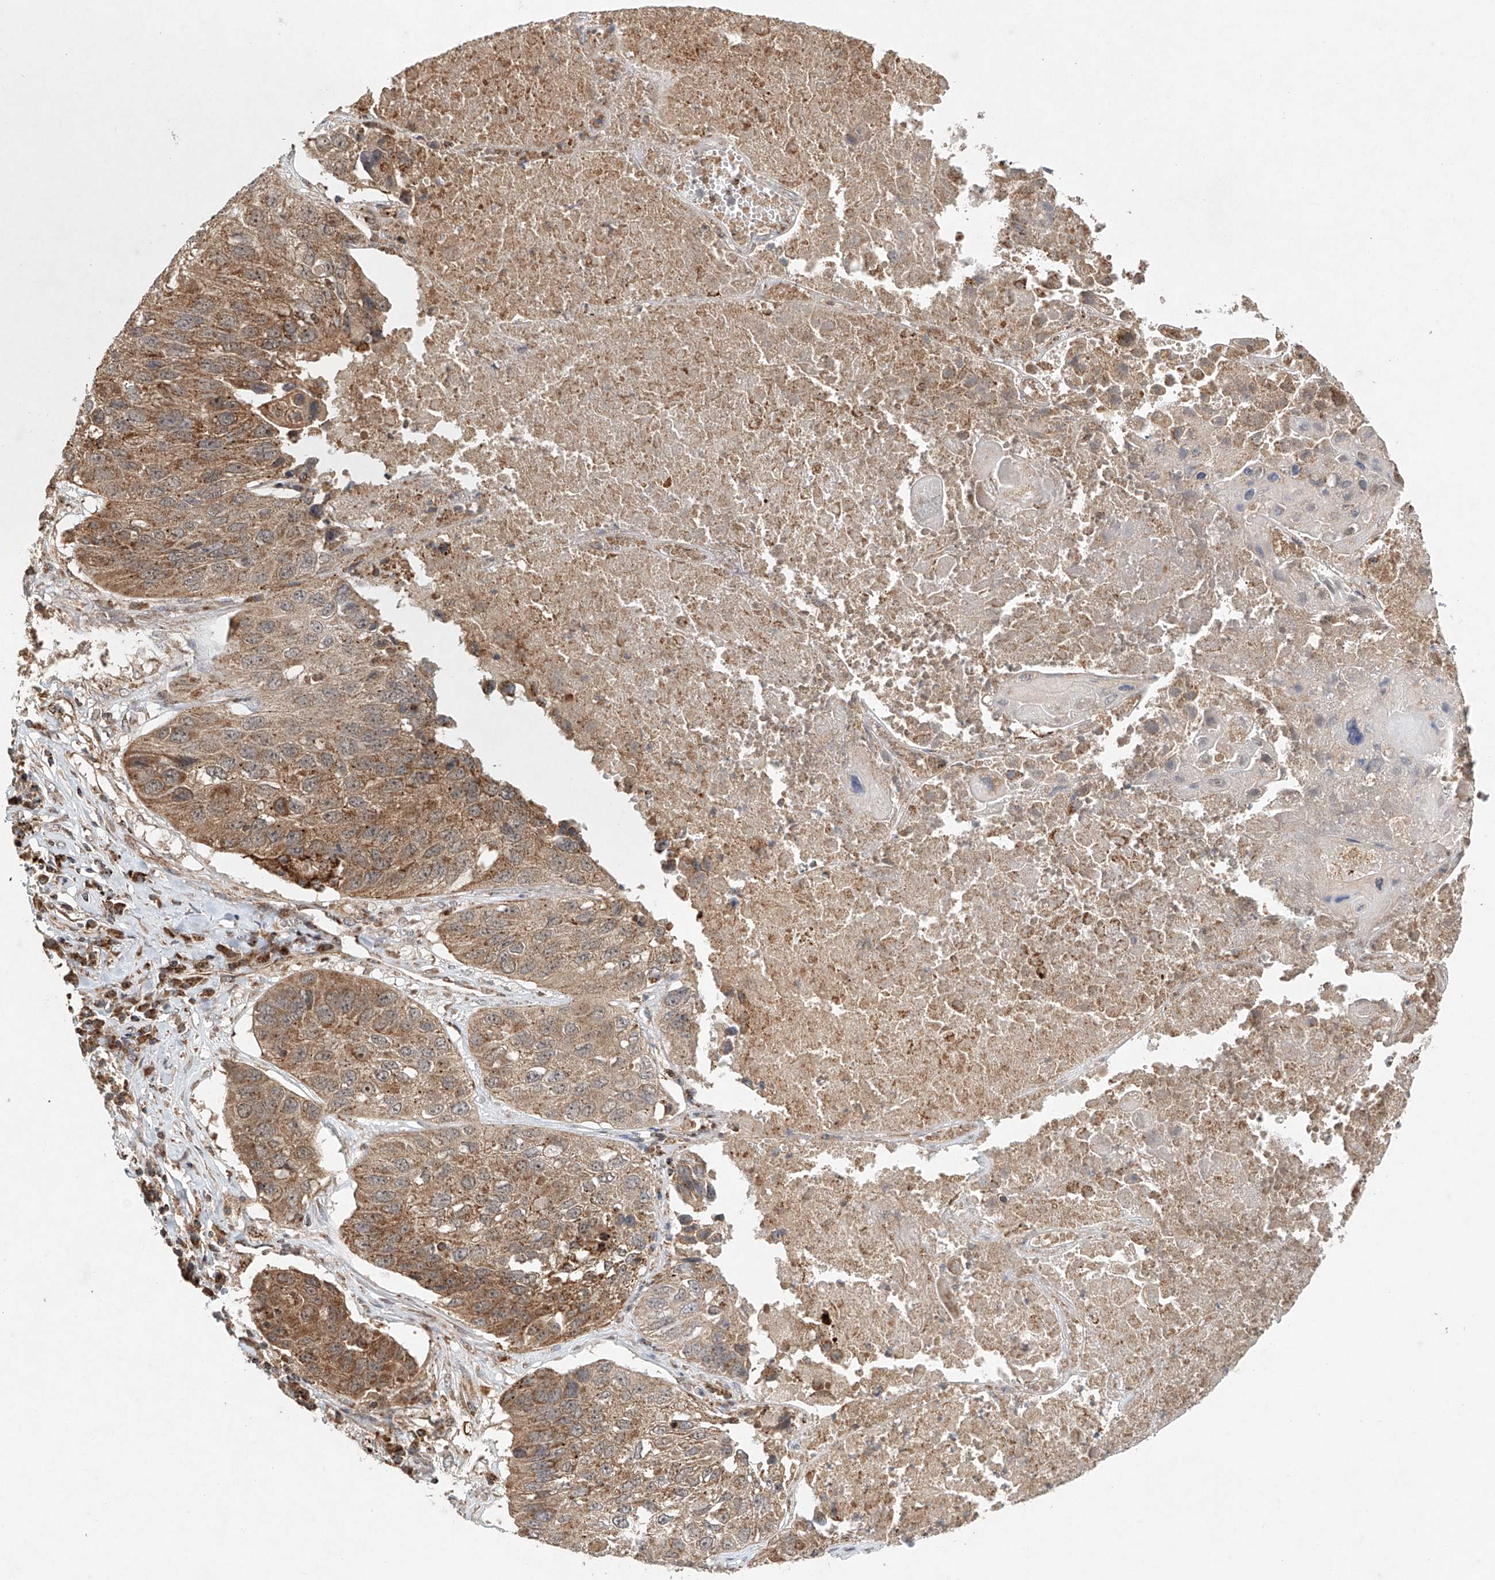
{"staining": {"intensity": "moderate", "quantity": ">75%", "location": "cytoplasmic/membranous"}, "tissue": "lung cancer", "cell_type": "Tumor cells", "image_type": "cancer", "snomed": [{"axis": "morphology", "description": "Squamous cell carcinoma, NOS"}, {"axis": "topography", "description": "Lung"}], "caption": "Protein analysis of lung squamous cell carcinoma tissue demonstrates moderate cytoplasmic/membranous staining in about >75% of tumor cells.", "gene": "DCAF11", "patient": {"sex": "male", "age": 61}}